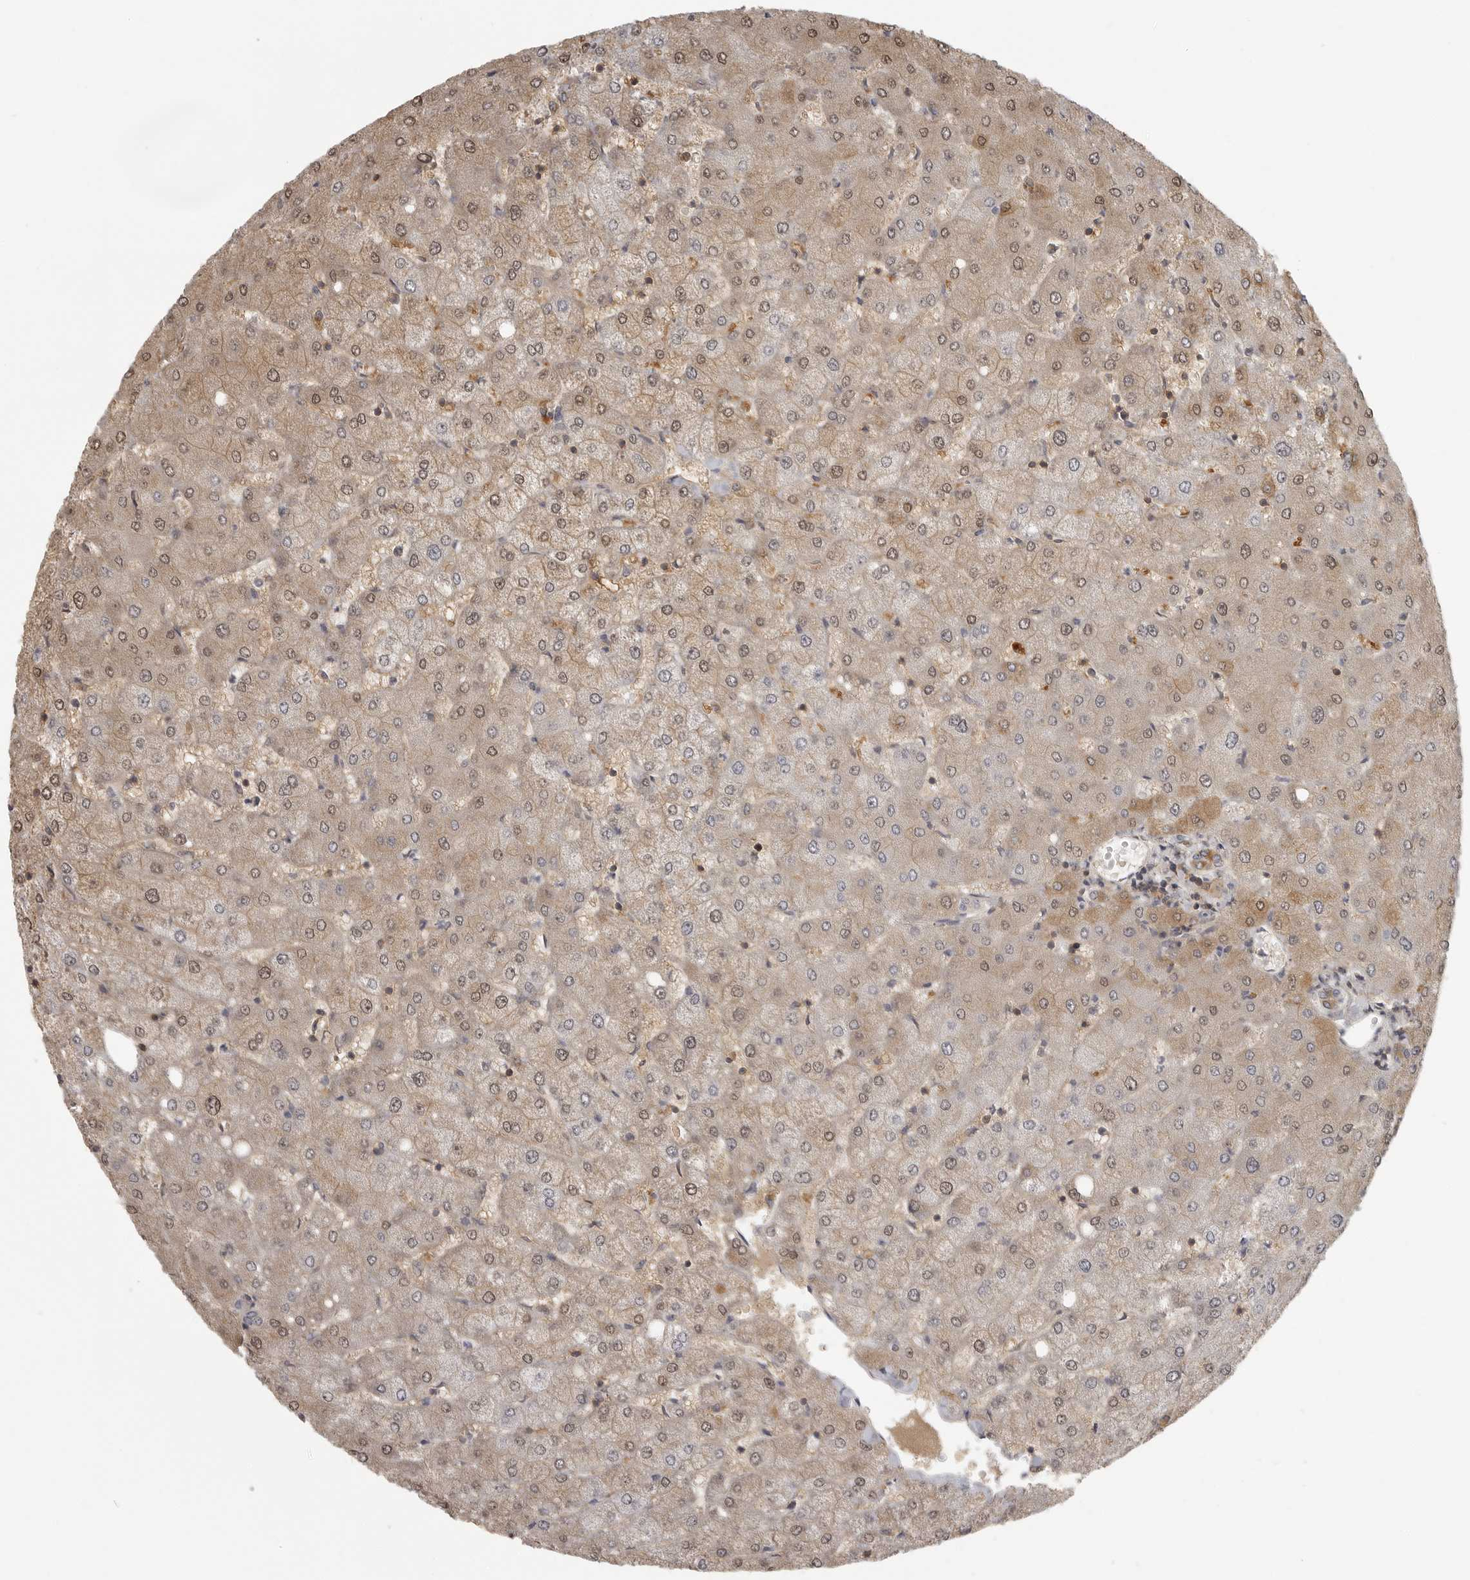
{"staining": {"intensity": "moderate", "quantity": "<25%", "location": "cytoplasmic/membranous"}, "tissue": "liver", "cell_type": "Cholangiocytes", "image_type": "normal", "snomed": [{"axis": "morphology", "description": "Normal tissue, NOS"}, {"axis": "topography", "description": "Liver"}], "caption": "Protein analysis of unremarkable liver shows moderate cytoplasmic/membranous positivity in about <25% of cholangiocytes. (DAB IHC, brown staining for protein, blue staining for nuclei).", "gene": "UROD", "patient": {"sex": "female", "age": 54}}